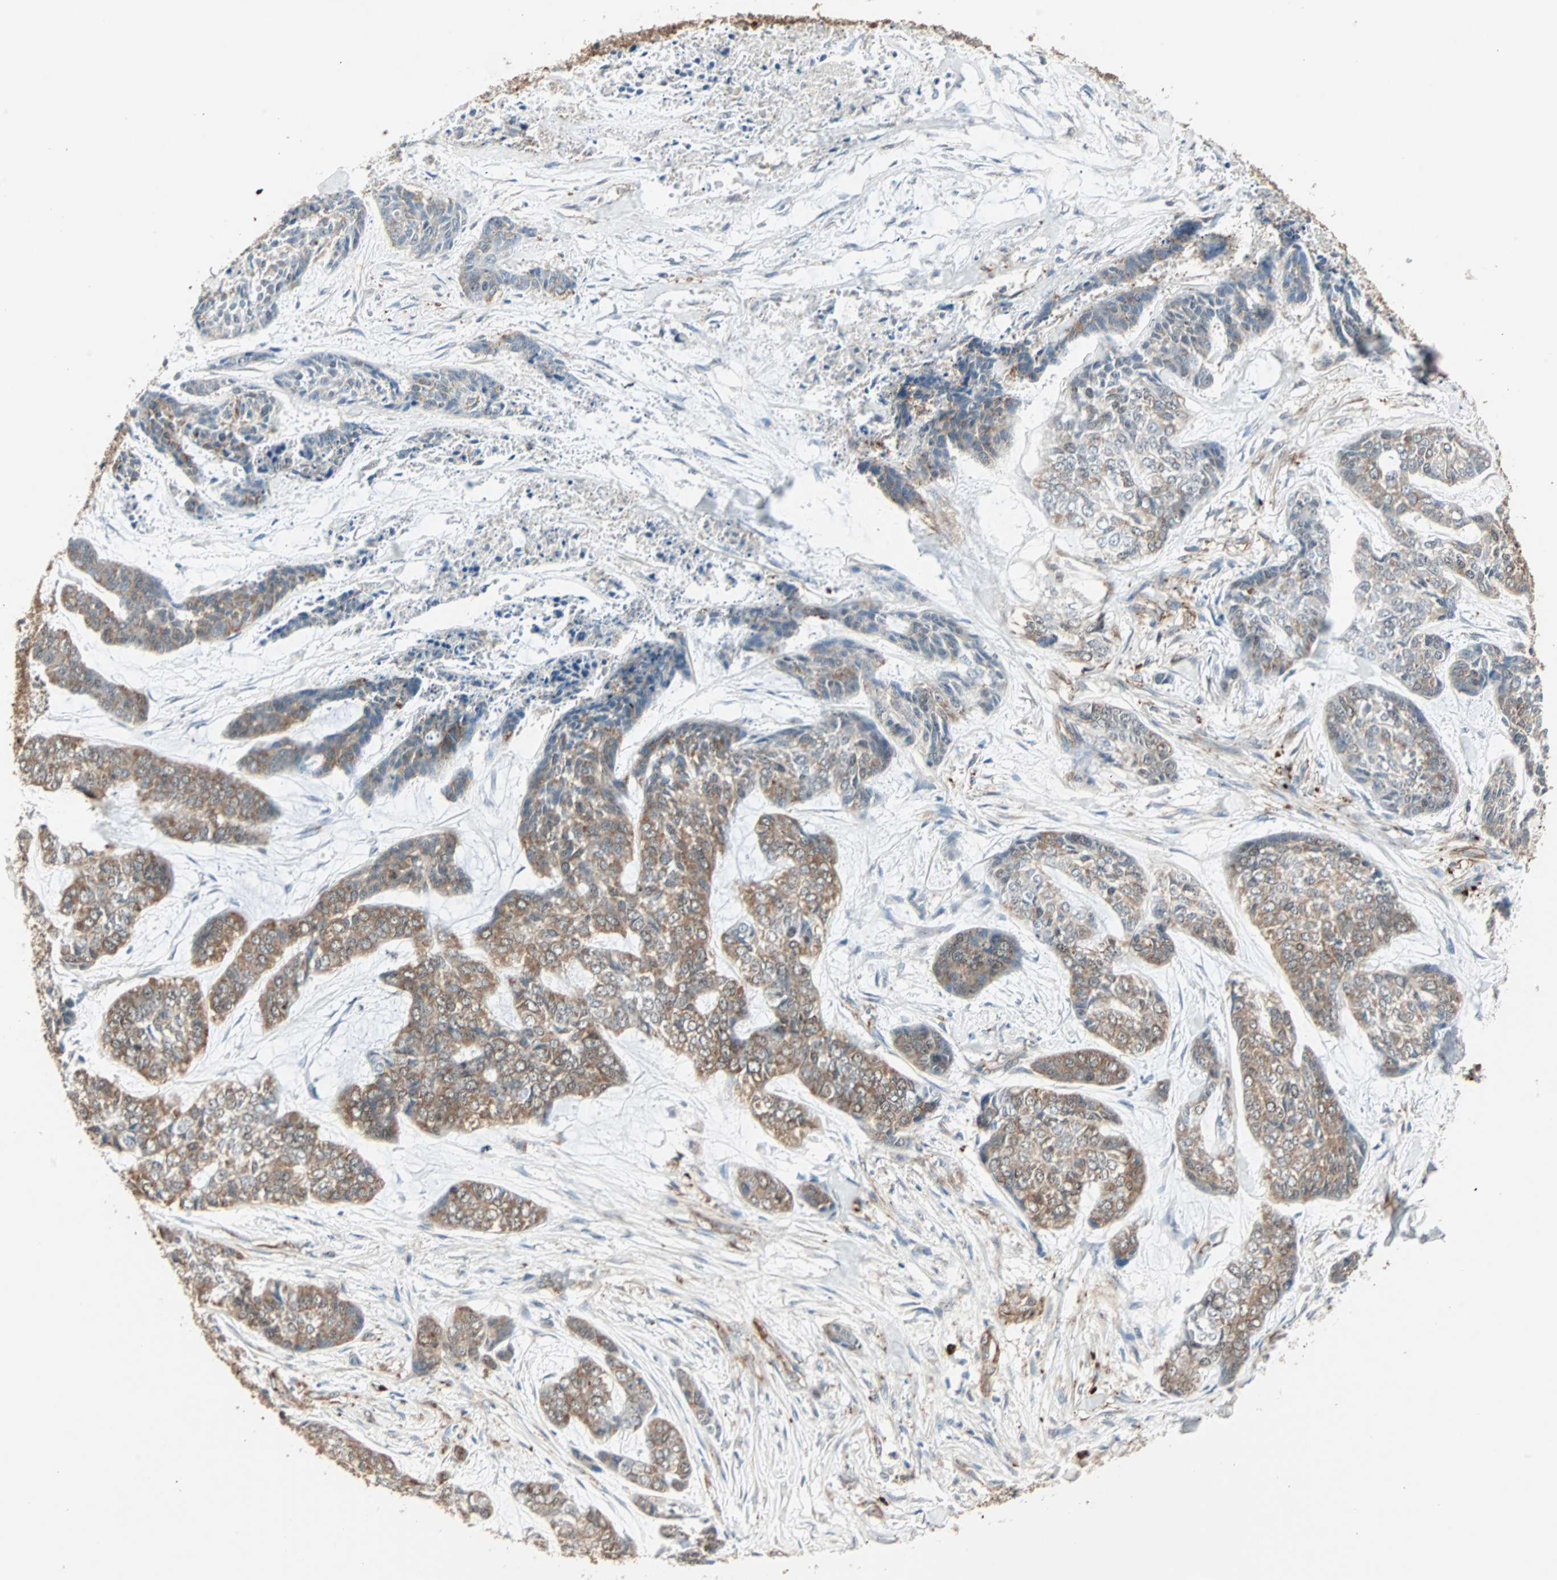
{"staining": {"intensity": "moderate", "quantity": ">75%", "location": "cytoplasmic/membranous"}, "tissue": "skin cancer", "cell_type": "Tumor cells", "image_type": "cancer", "snomed": [{"axis": "morphology", "description": "Basal cell carcinoma"}, {"axis": "topography", "description": "Skin"}], "caption": "This micrograph displays IHC staining of human skin cancer (basal cell carcinoma), with medium moderate cytoplasmic/membranous expression in about >75% of tumor cells.", "gene": "MMP3", "patient": {"sex": "female", "age": 64}}